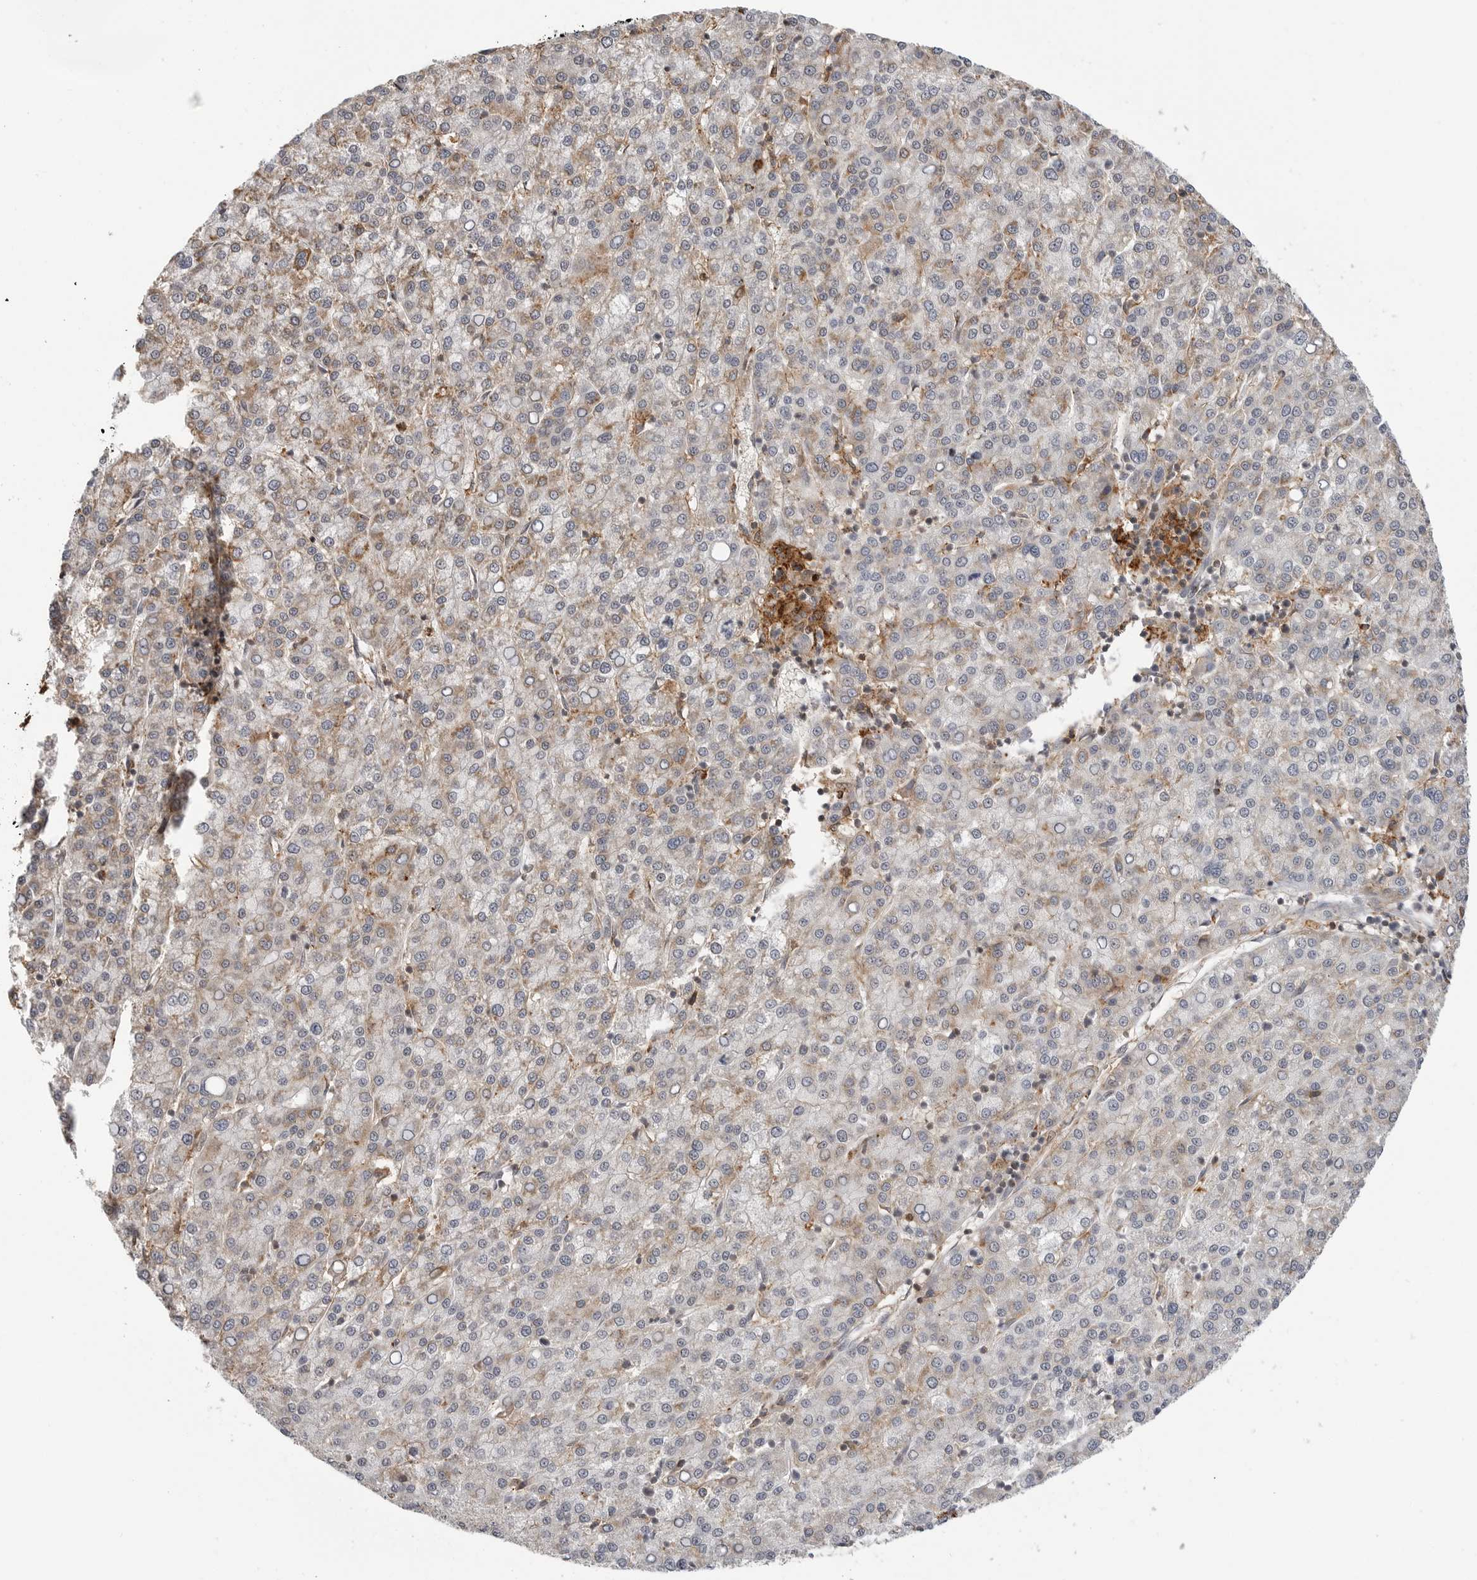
{"staining": {"intensity": "weak", "quantity": "25%-75%", "location": "cytoplasmic/membranous"}, "tissue": "liver cancer", "cell_type": "Tumor cells", "image_type": "cancer", "snomed": [{"axis": "morphology", "description": "Carcinoma, Hepatocellular, NOS"}, {"axis": "topography", "description": "Liver"}], "caption": "A brown stain labels weak cytoplasmic/membranous positivity of a protein in liver hepatocellular carcinoma tumor cells.", "gene": "ANXA11", "patient": {"sex": "female", "age": 58}}